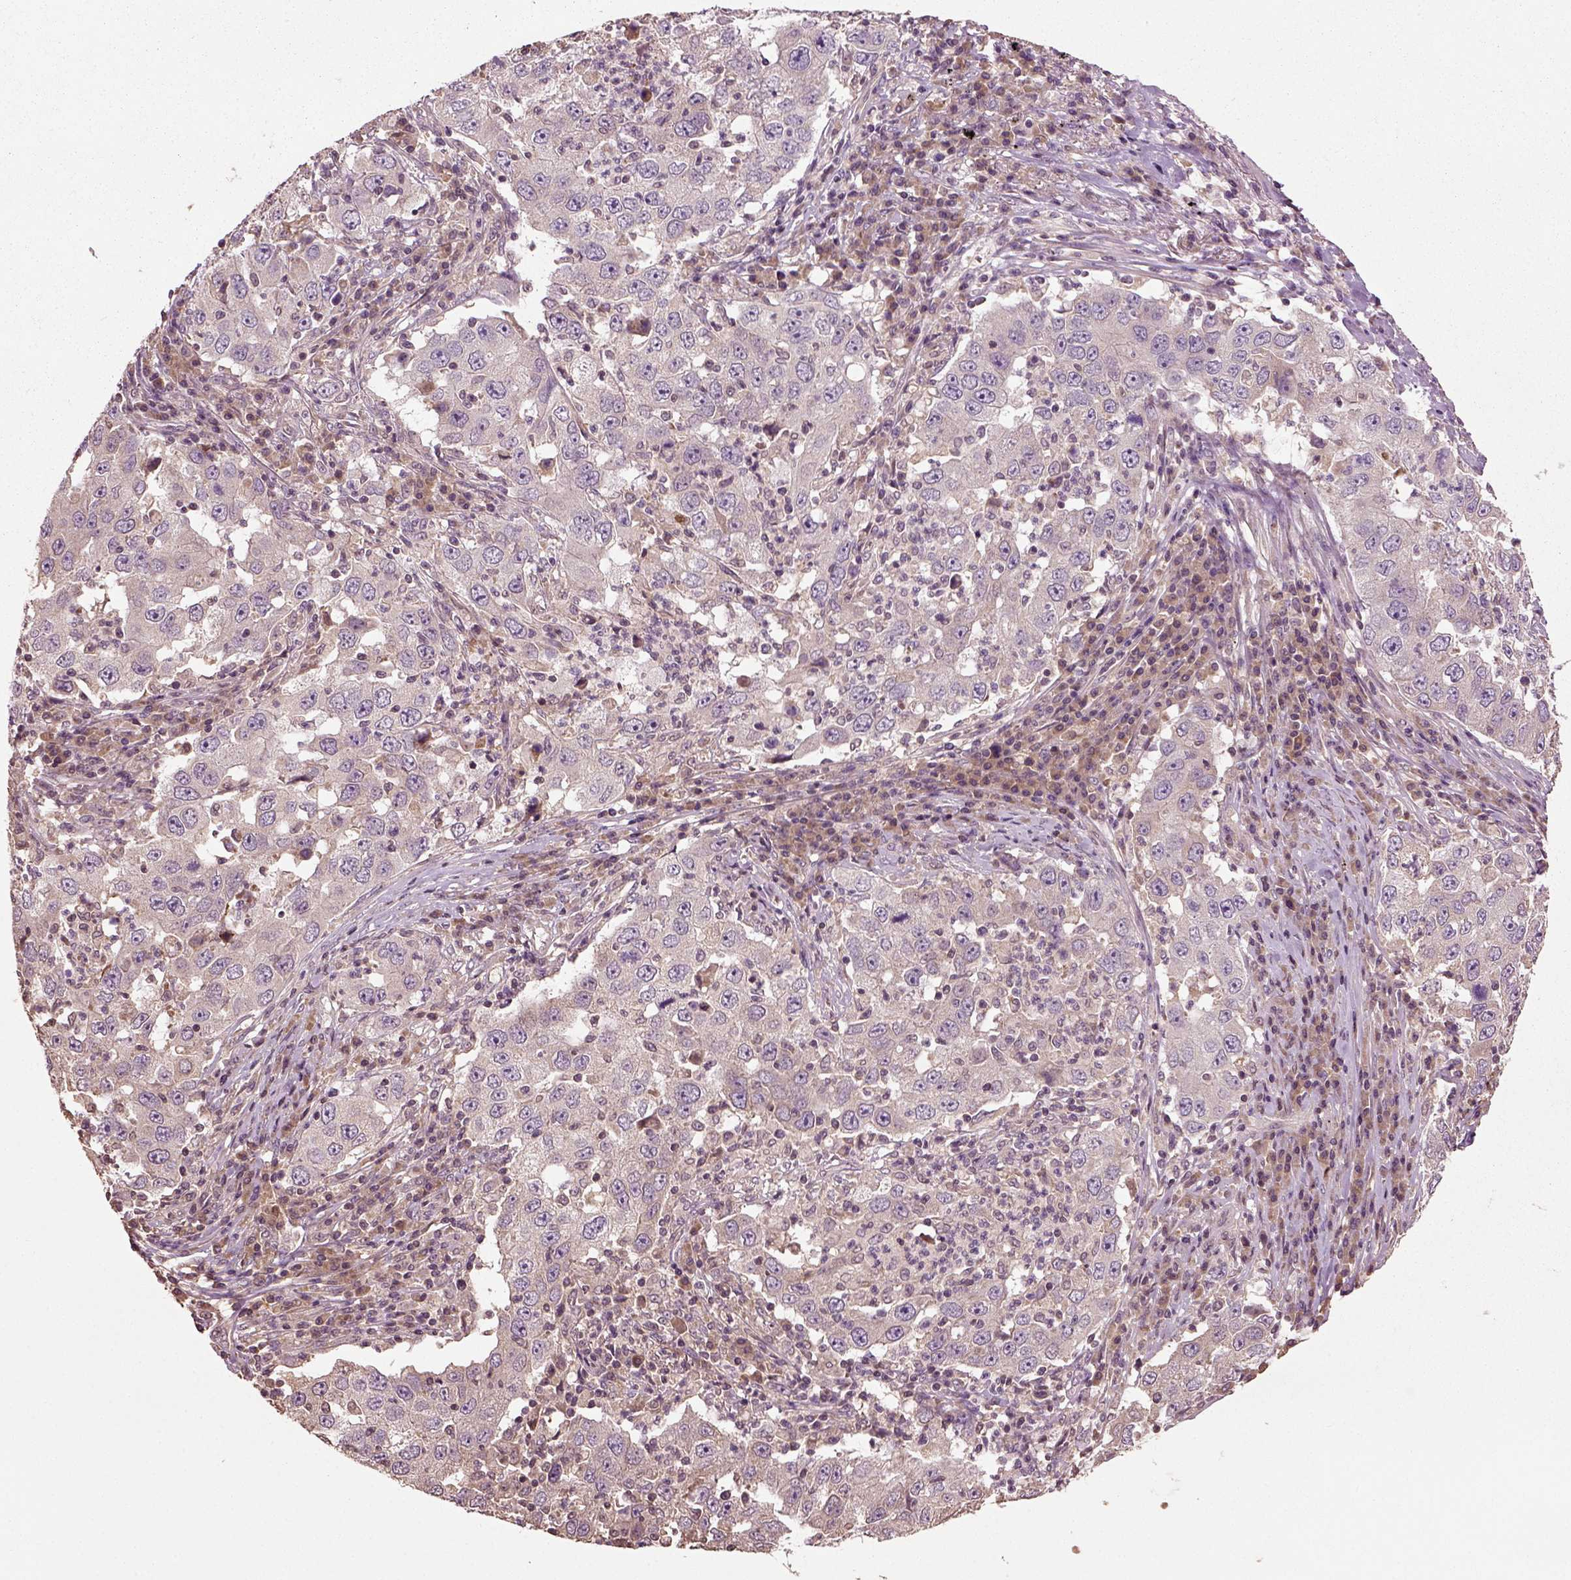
{"staining": {"intensity": "negative", "quantity": "none", "location": "none"}, "tissue": "lung cancer", "cell_type": "Tumor cells", "image_type": "cancer", "snomed": [{"axis": "morphology", "description": "Adenocarcinoma, NOS"}, {"axis": "topography", "description": "Lung"}], "caption": "Immunohistochemistry (IHC) histopathology image of neoplastic tissue: lung cancer stained with DAB (3,3'-diaminobenzidine) displays no significant protein expression in tumor cells. The staining is performed using DAB brown chromogen with nuclei counter-stained in using hematoxylin.", "gene": "ERV3-1", "patient": {"sex": "male", "age": 73}}